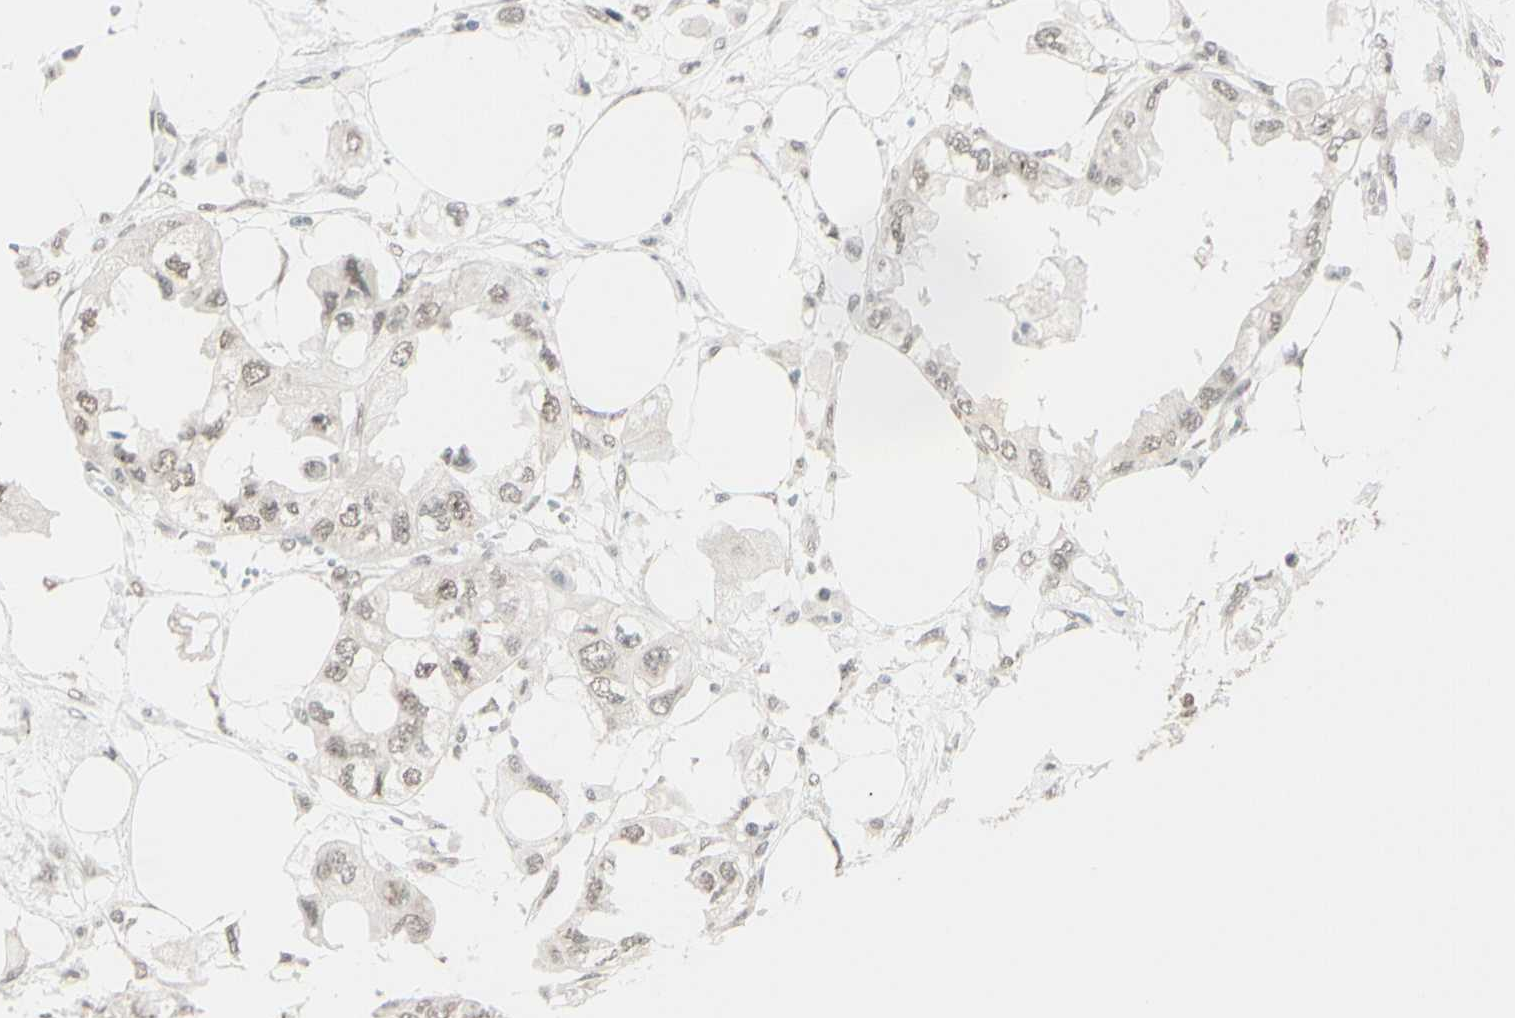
{"staining": {"intensity": "weak", "quantity": ">75%", "location": "cytoplasmic/membranous,nuclear"}, "tissue": "endometrial cancer", "cell_type": "Tumor cells", "image_type": "cancer", "snomed": [{"axis": "morphology", "description": "Adenocarcinoma, NOS"}, {"axis": "topography", "description": "Endometrium"}], "caption": "A brown stain labels weak cytoplasmic/membranous and nuclear positivity of a protein in human endometrial cancer (adenocarcinoma) tumor cells.", "gene": "BRMS1", "patient": {"sex": "female", "age": 67}}